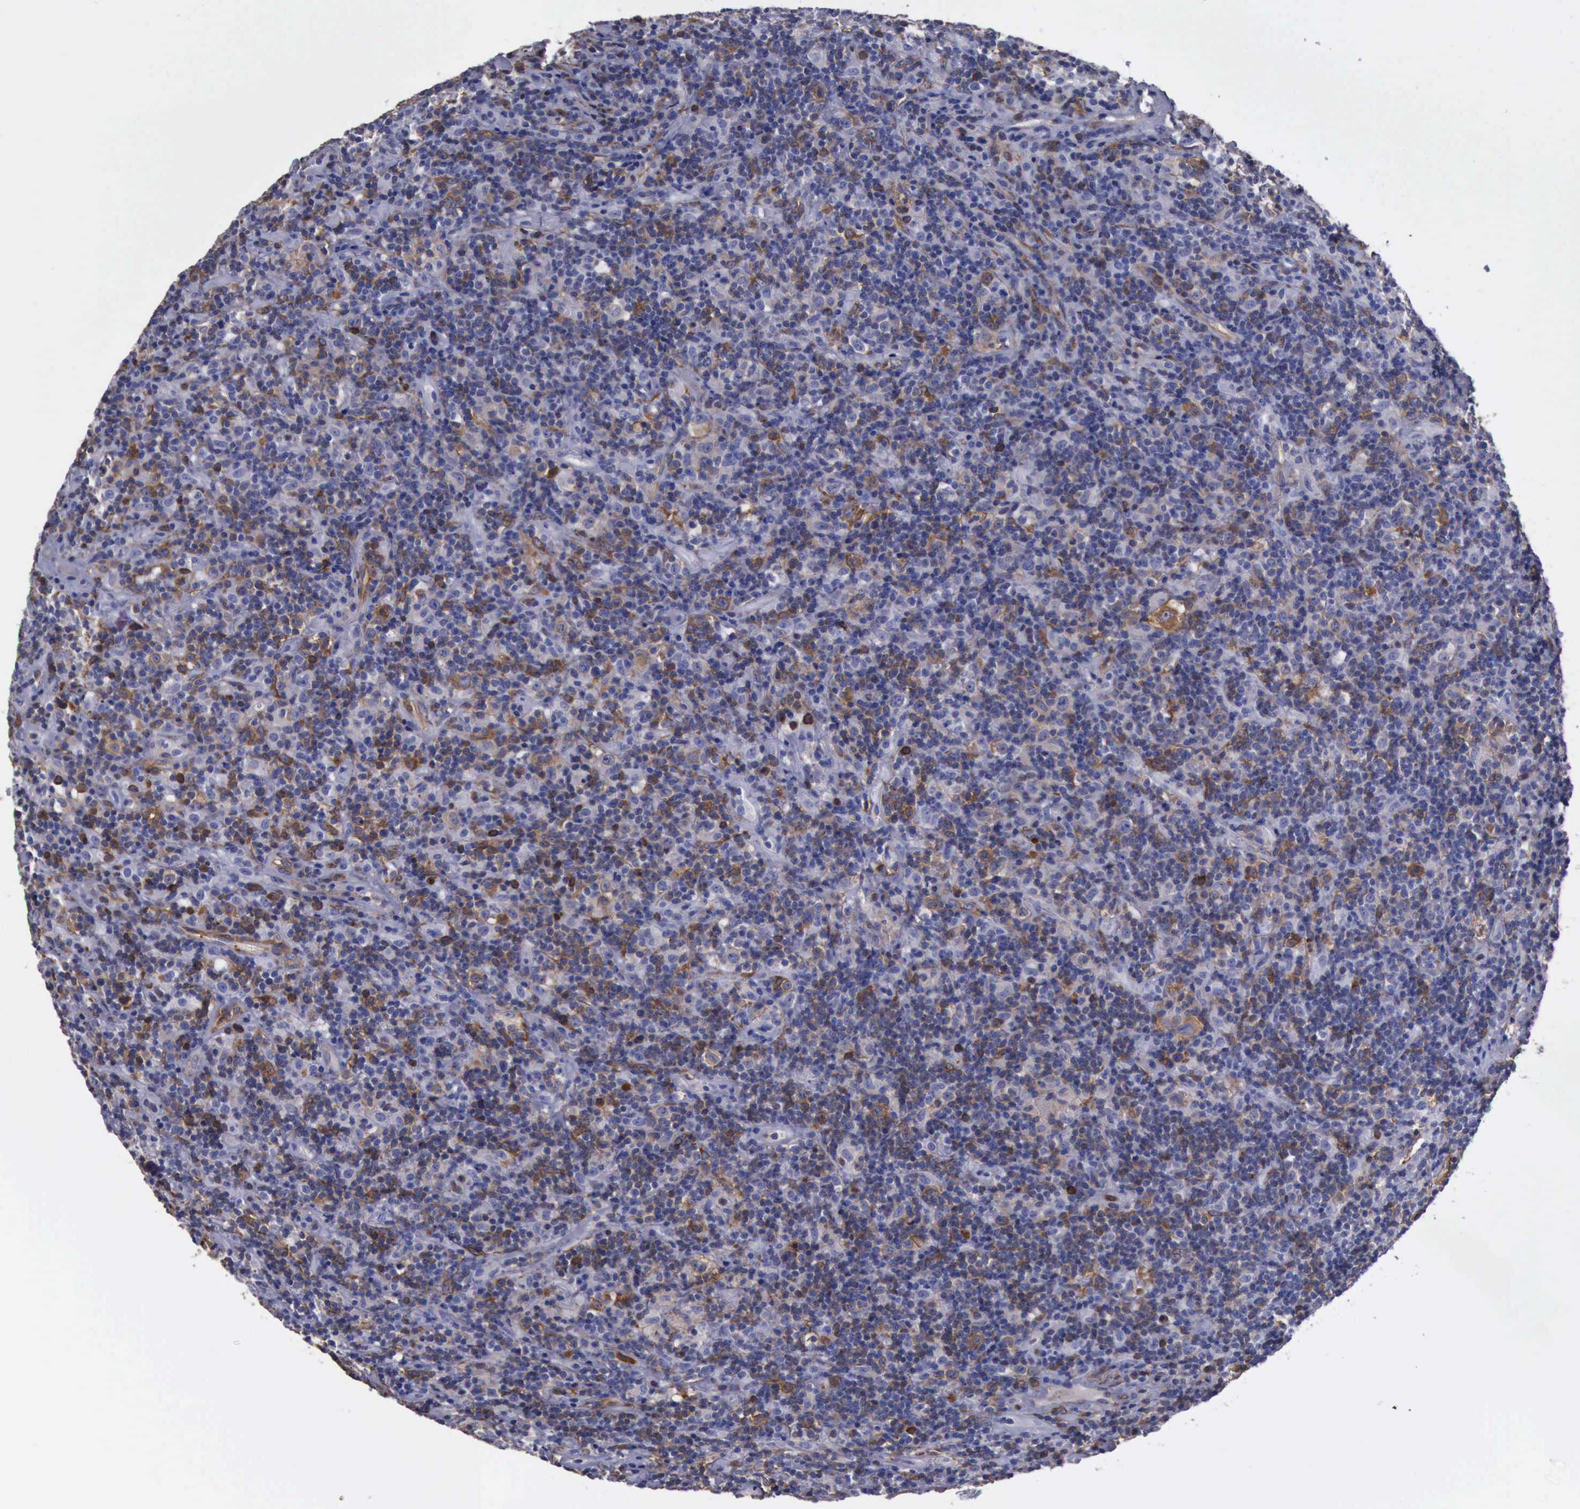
{"staining": {"intensity": "strong", "quantity": "25%-75%", "location": "cytoplasmic/membranous"}, "tissue": "lymphoma", "cell_type": "Tumor cells", "image_type": "cancer", "snomed": [{"axis": "morphology", "description": "Hodgkin's disease, NOS"}, {"axis": "topography", "description": "Lymph node"}], "caption": "Lymphoma stained with a protein marker shows strong staining in tumor cells.", "gene": "FLNA", "patient": {"sex": "male", "age": 46}}